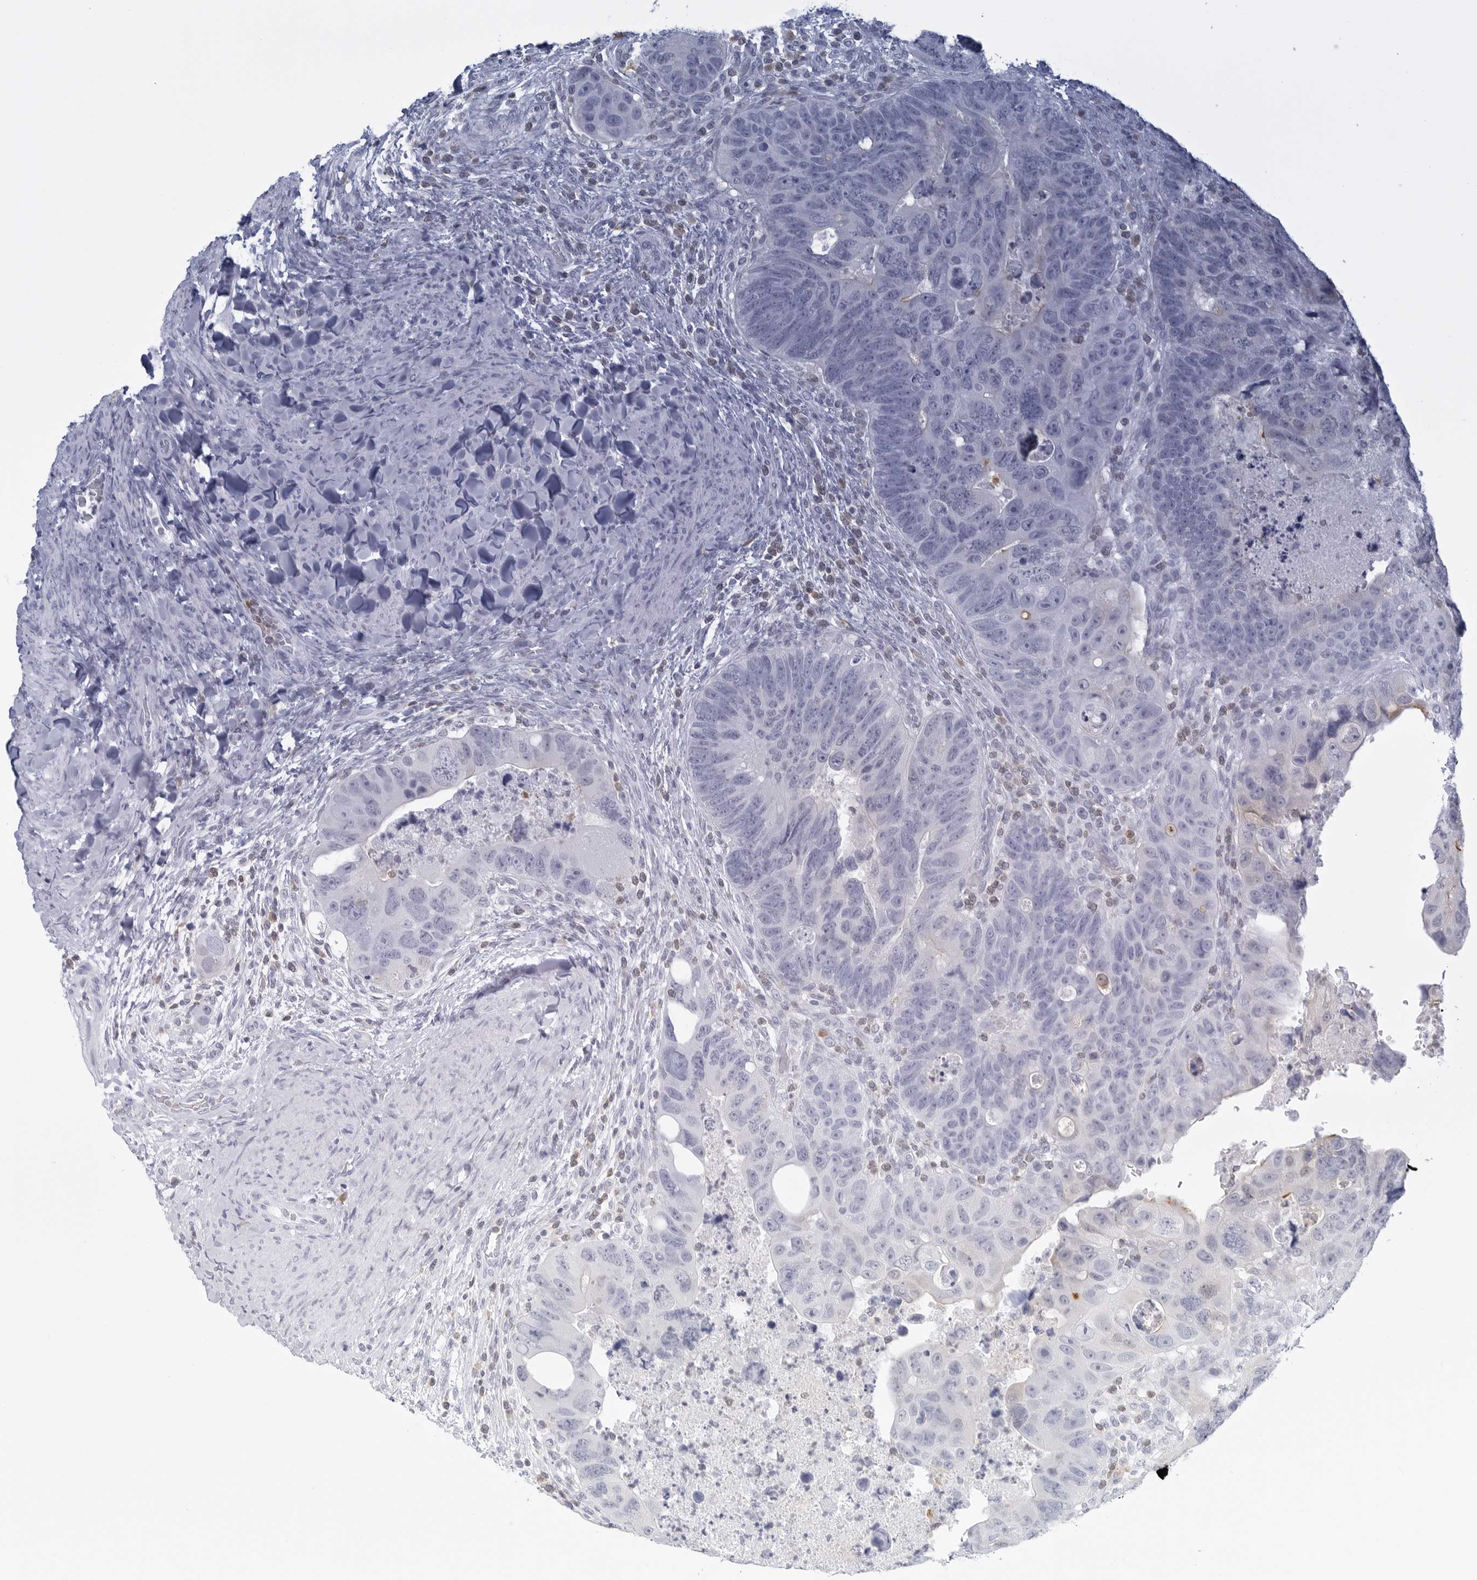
{"staining": {"intensity": "negative", "quantity": "none", "location": "none"}, "tissue": "colorectal cancer", "cell_type": "Tumor cells", "image_type": "cancer", "snomed": [{"axis": "morphology", "description": "Adenocarcinoma, NOS"}, {"axis": "topography", "description": "Rectum"}], "caption": "DAB (3,3'-diaminobenzidine) immunohistochemical staining of colorectal cancer displays no significant expression in tumor cells. (Stains: DAB (3,3'-diaminobenzidine) immunohistochemistry with hematoxylin counter stain, Microscopy: brightfield microscopy at high magnification).", "gene": "SLC9A3R1", "patient": {"sex": "male", "age": 59}}